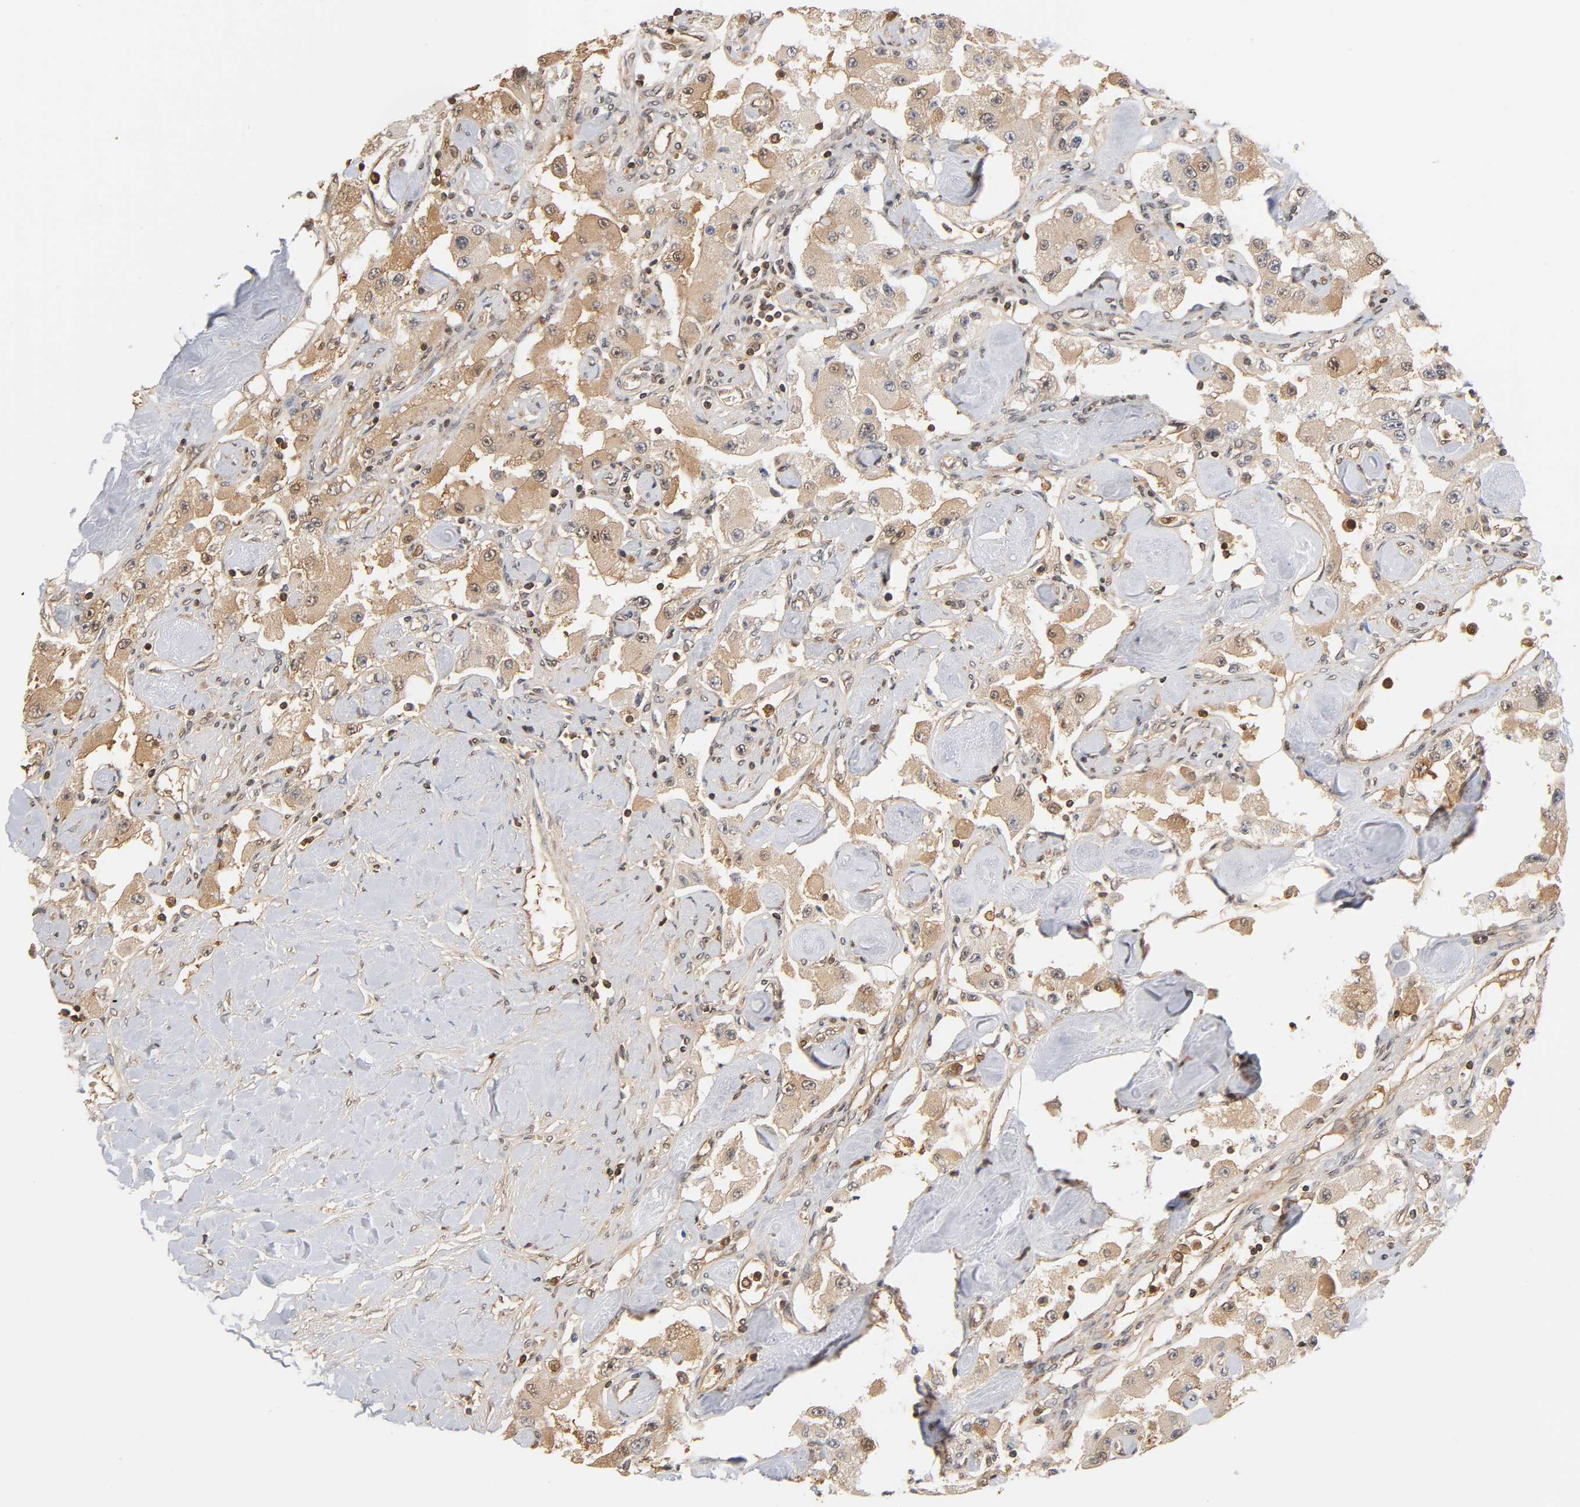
{"staining": {"intensity": "weak", "quantity": ">75%", "location": "cytoplasmic/membranous"}, "tissue": "carcinoid", "cell_type": "Tumor cells", "image_type": "cancer", "snomed": [{"axis": "morphology", "description": "Carcinoid, malignant, NOS"}, {"axis": "topography", "description": "Pancreas"}], "caption": "Brown immunohistochemical staining in human malignant carcinoid exhibits weak cytoplasmic/membranous positivity in approximately >75% of tumor cells.", "gene": "ALDOA", "patient": {"sex": "male", "age": 41}}